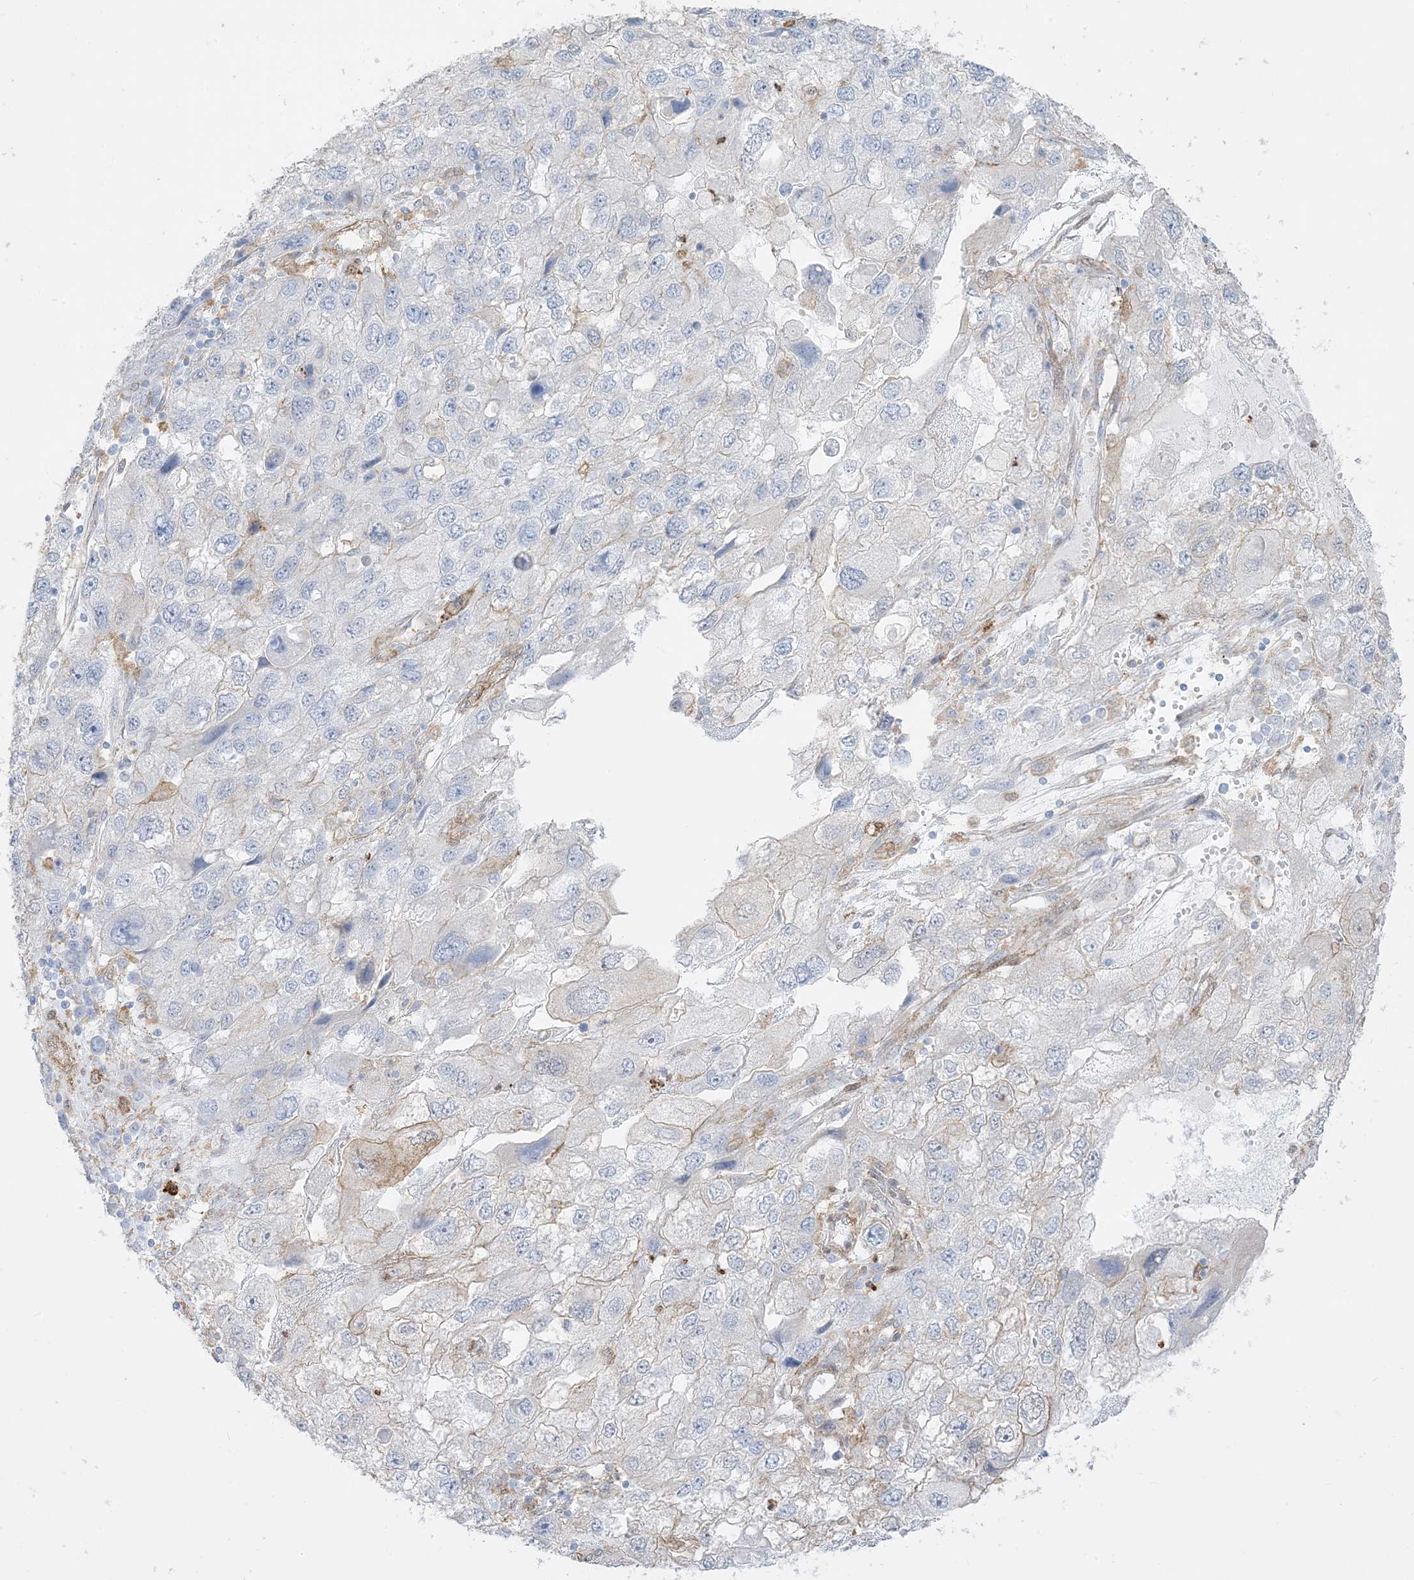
{"staining": {"intensity": "weak", "quantity": "<25%", "location": "cytoplasmic/membranous"}, "tissue": "endometrial cancer", "cell_type": "Tumor cells", "image_type": "cancer", "snomed": [{"axis": "morphology", "description": "Adenocarcinoma, NOS"}, {"axis": "topography", "description": "Endometrium"}], "caption": "Immunohistochemistry (IHC) image of human endometrial cancer (adenocarcinoma) stained for a protein (brown), which demonstrates no staining in tumor cells.", "gene": "GSN", "patient": {"sex": "female", "age": 49}}